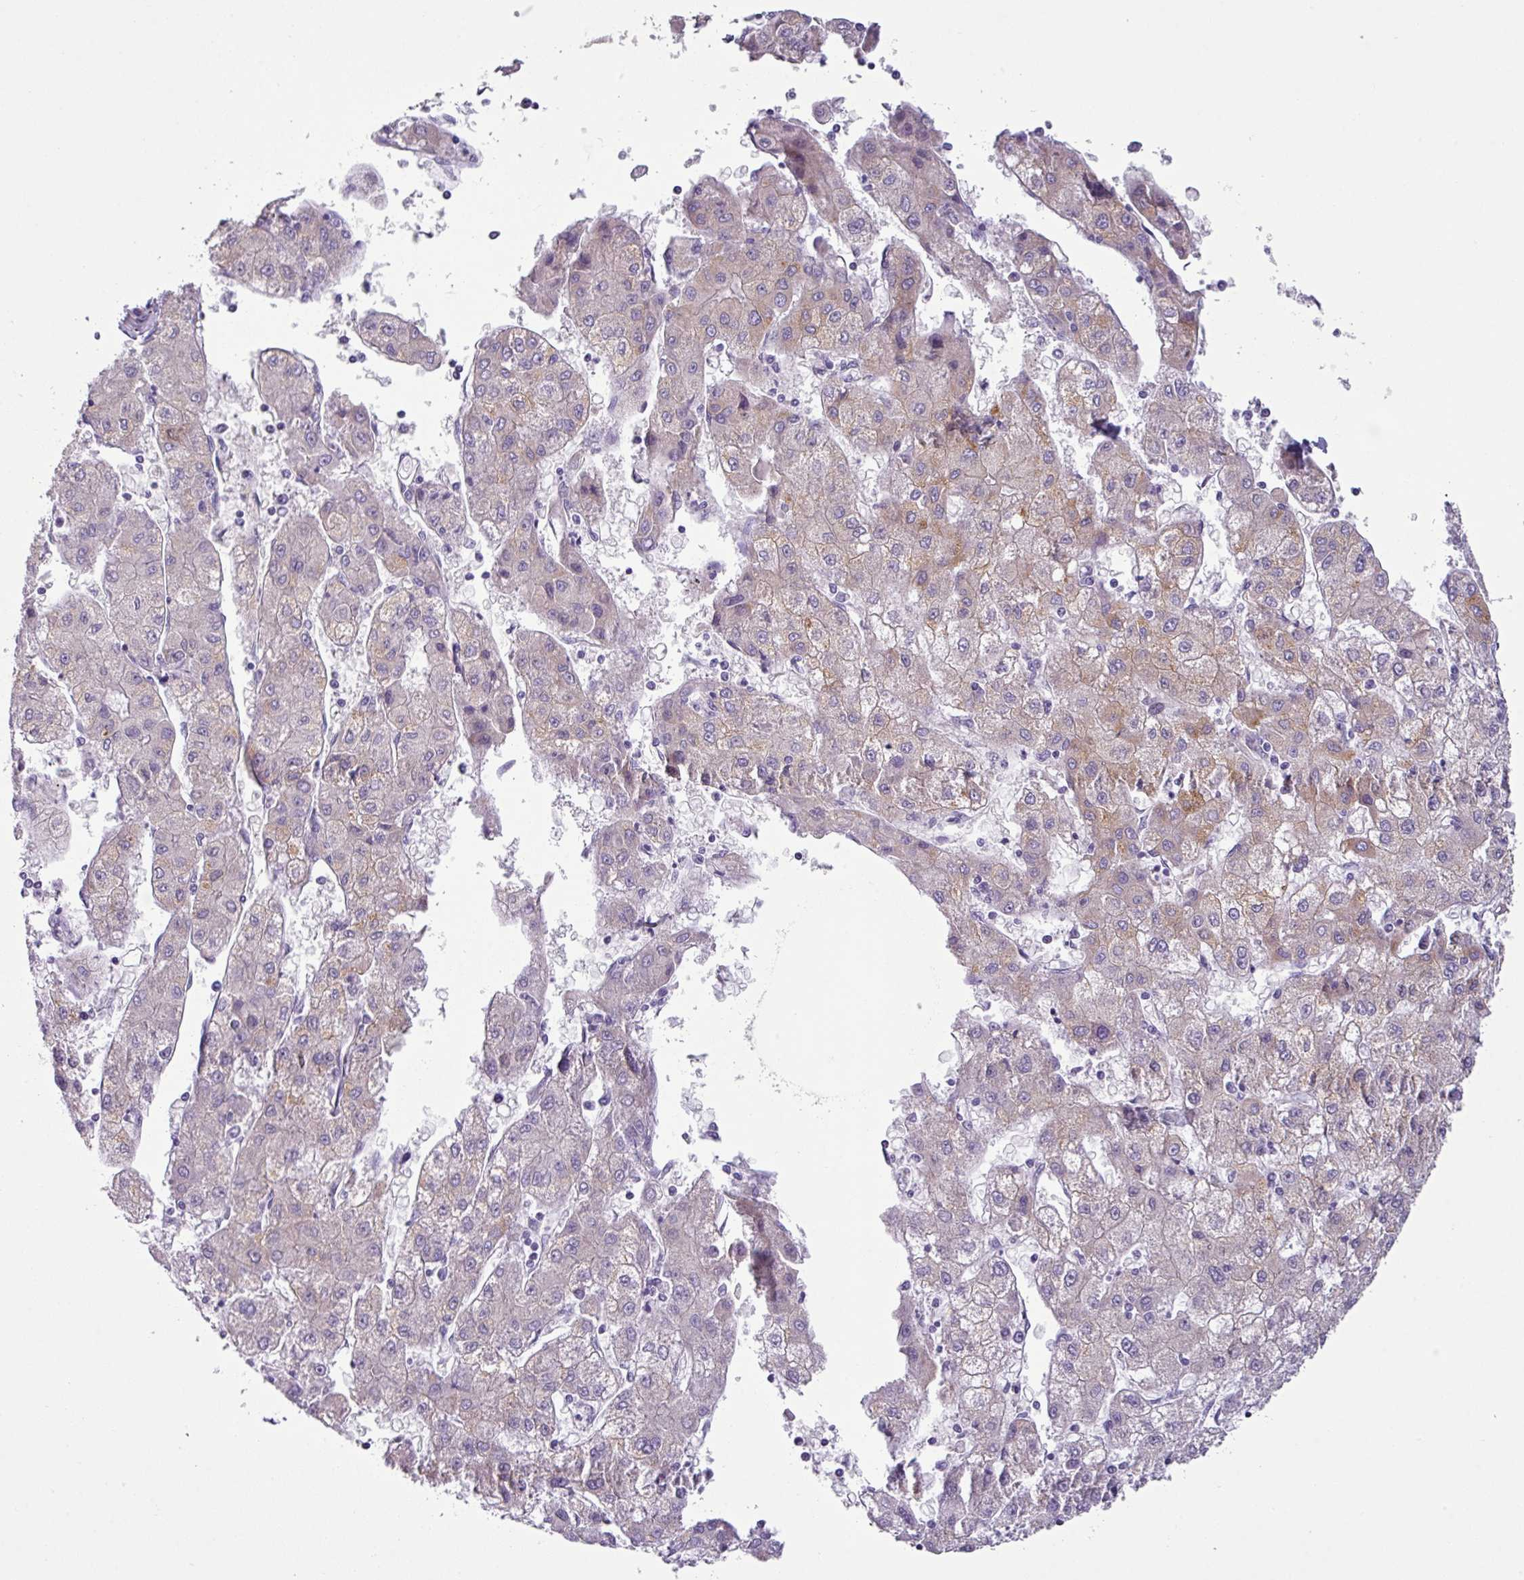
{"staining": {"intensity": "weak", "quantity": "<25%", "location": "cytoplasmic/membranous"}, "tissue": "liver cancer", "cell_type": "Tumor cells", "image_type": "cancer", "snomed": [{"axis": "morphology", "description": "Carcinoma, Hepatocellular, NOS"}, {"axis": "topography", "description": "Liver"}], "caption": "DAB immunohistochemical staining of liver cancer (hepatocellular carcinoma) reveals no significant positivity in tumor cells. The staining is performed using DAB brown chromogen with nuclei counter-stained in using hematoxylin.", "gene": "TOR1AIP2", "patient": {"sex": "male", "age": 72}}